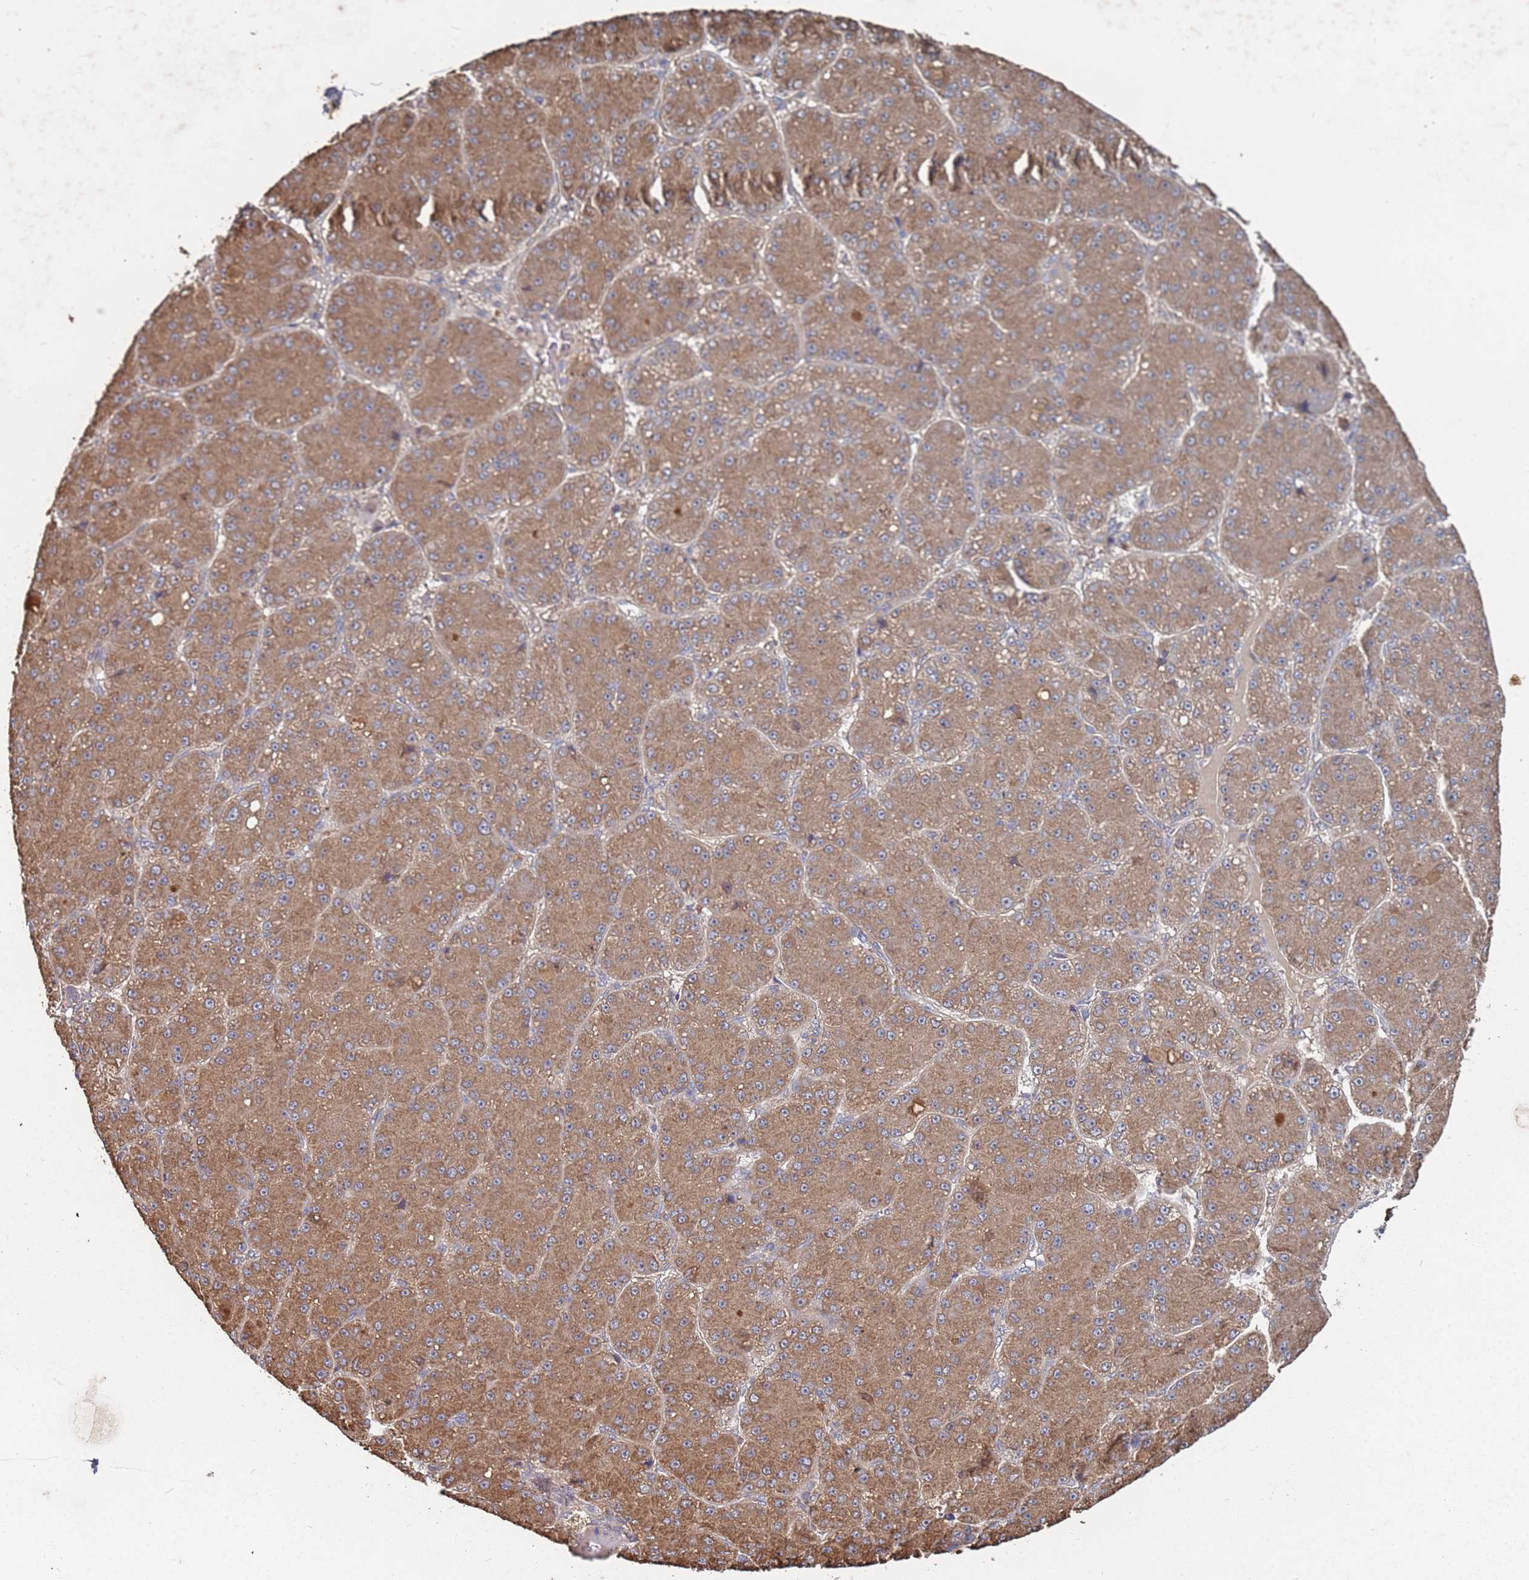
{"staining": {"intensity": "moderate", "quantity": ">75%", "location": "cytoplasmic/membranous"}, "tissue": "liver cancer", "cell_type": "Tumor cells", "image_type": "cancer", "snomed": [{"axis": "morphology", "description": "Carcinoma, Hepatocellular, NOS"}, {"axis": "topography", "description": "Liver"}], "caption": "About >75% of tumor cells in liver cancer (hepatocellular carcinoma) demonstrate moderate cytoplasmic/membranous protein positivity as visualized by brown immunohistochemical staining.", "gene": "ATG5", "patient": {"sex": "male", "age": 67}}